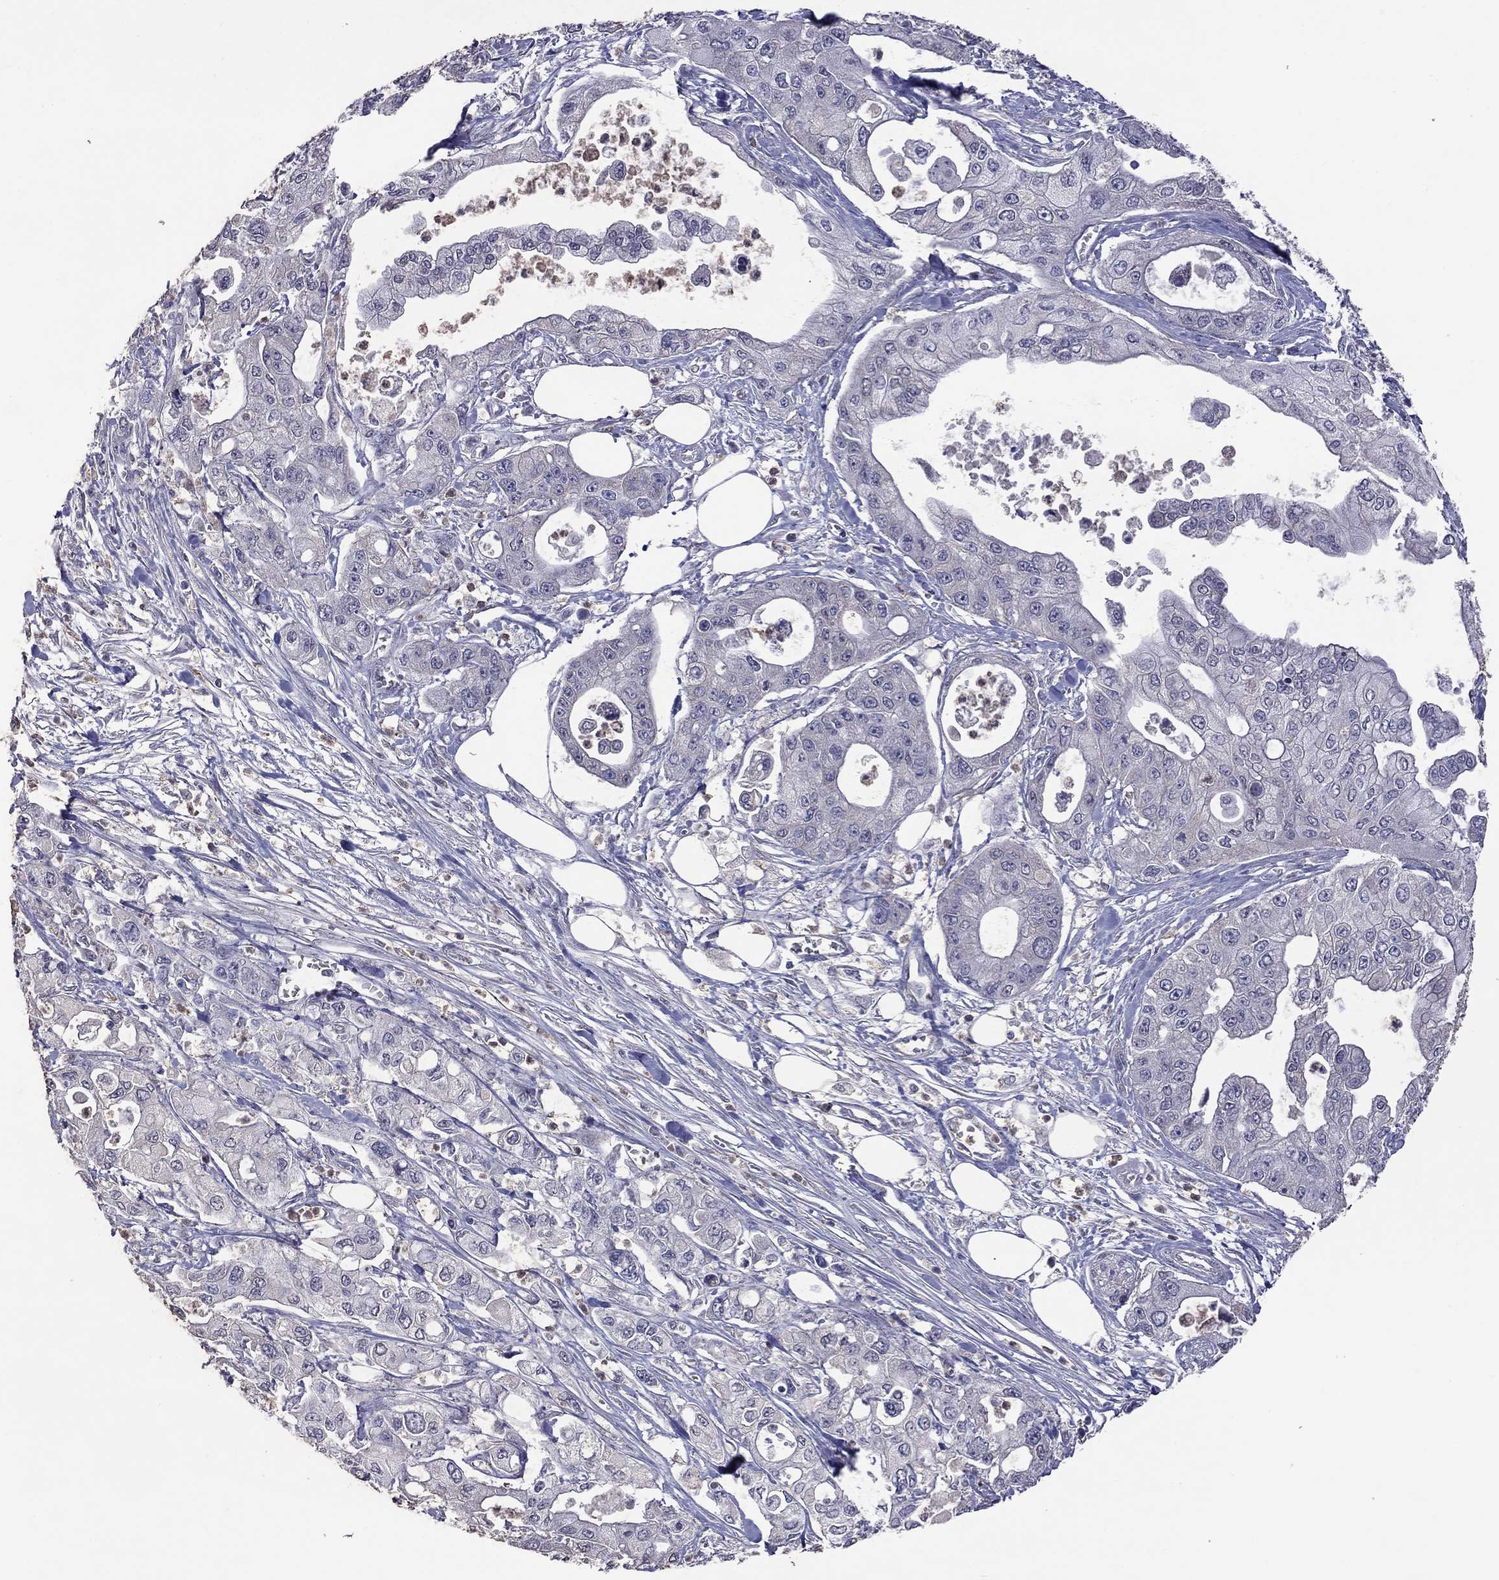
{"staining": {"intensity": "negative", "quantity": "none", "location": "none"}, "tissue": "pancreatic cancer", "cell_type": "Tumor cells", "image_type": "cancer", "snomed": [{"axis": "morphology", "description": "Adenocarcinoma, NOS"}, {"axis": "topography", "description": "Pancreas"}], "caption": "A micrograph of adenocarcinoma (pancreatic) stained for a protein demonstrates no brown staining in tumor cells. (Brightfield microscopy of DAB immunohistochemistry at high magnification).", "gene": "IPCEF1", "patient": {"sex": "male", "age": 70}}